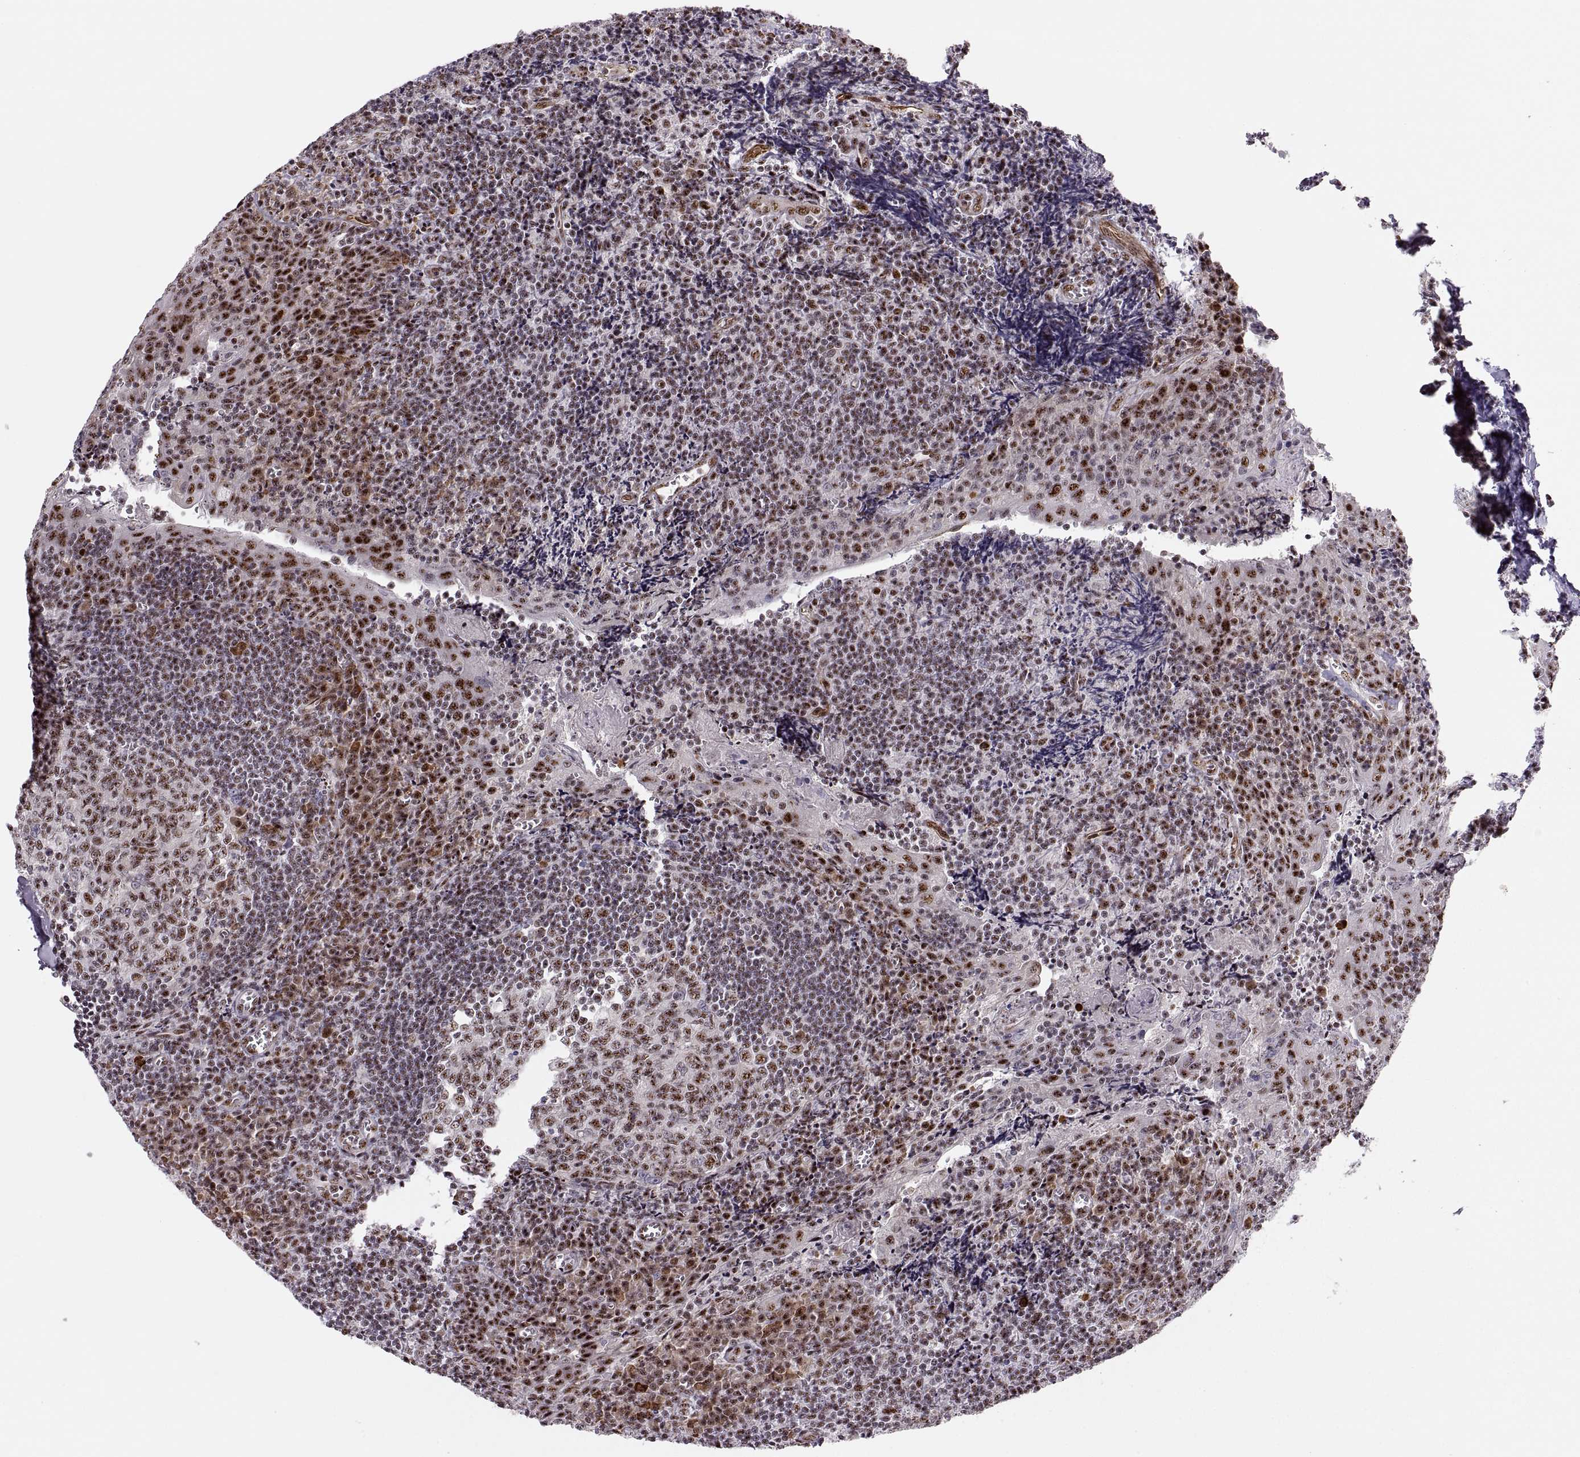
{"staining": {"intensity": "strong", "quantity": ">75%", "location": "nuclear"}, "tissue": "tonsil", "cell_type": "Germinal center cells", "image_type": "normal", "snomed": [{"axis": "morphology", "description": "Normal tissue, NOS"}, {"axis": "morphology", "description": "Inflammation, NOS"}, {"axis": "topography", "description": "Tonsil"}], "caption": "High-power microscopy captured an immunohistochemistry photomicrograph of unremarkable tonsil, revealing strong nuclear staining in about >75% of germinal center cells.", "gene": "ZCCHC17", "patient": {"sex": "female", "age": 31}}